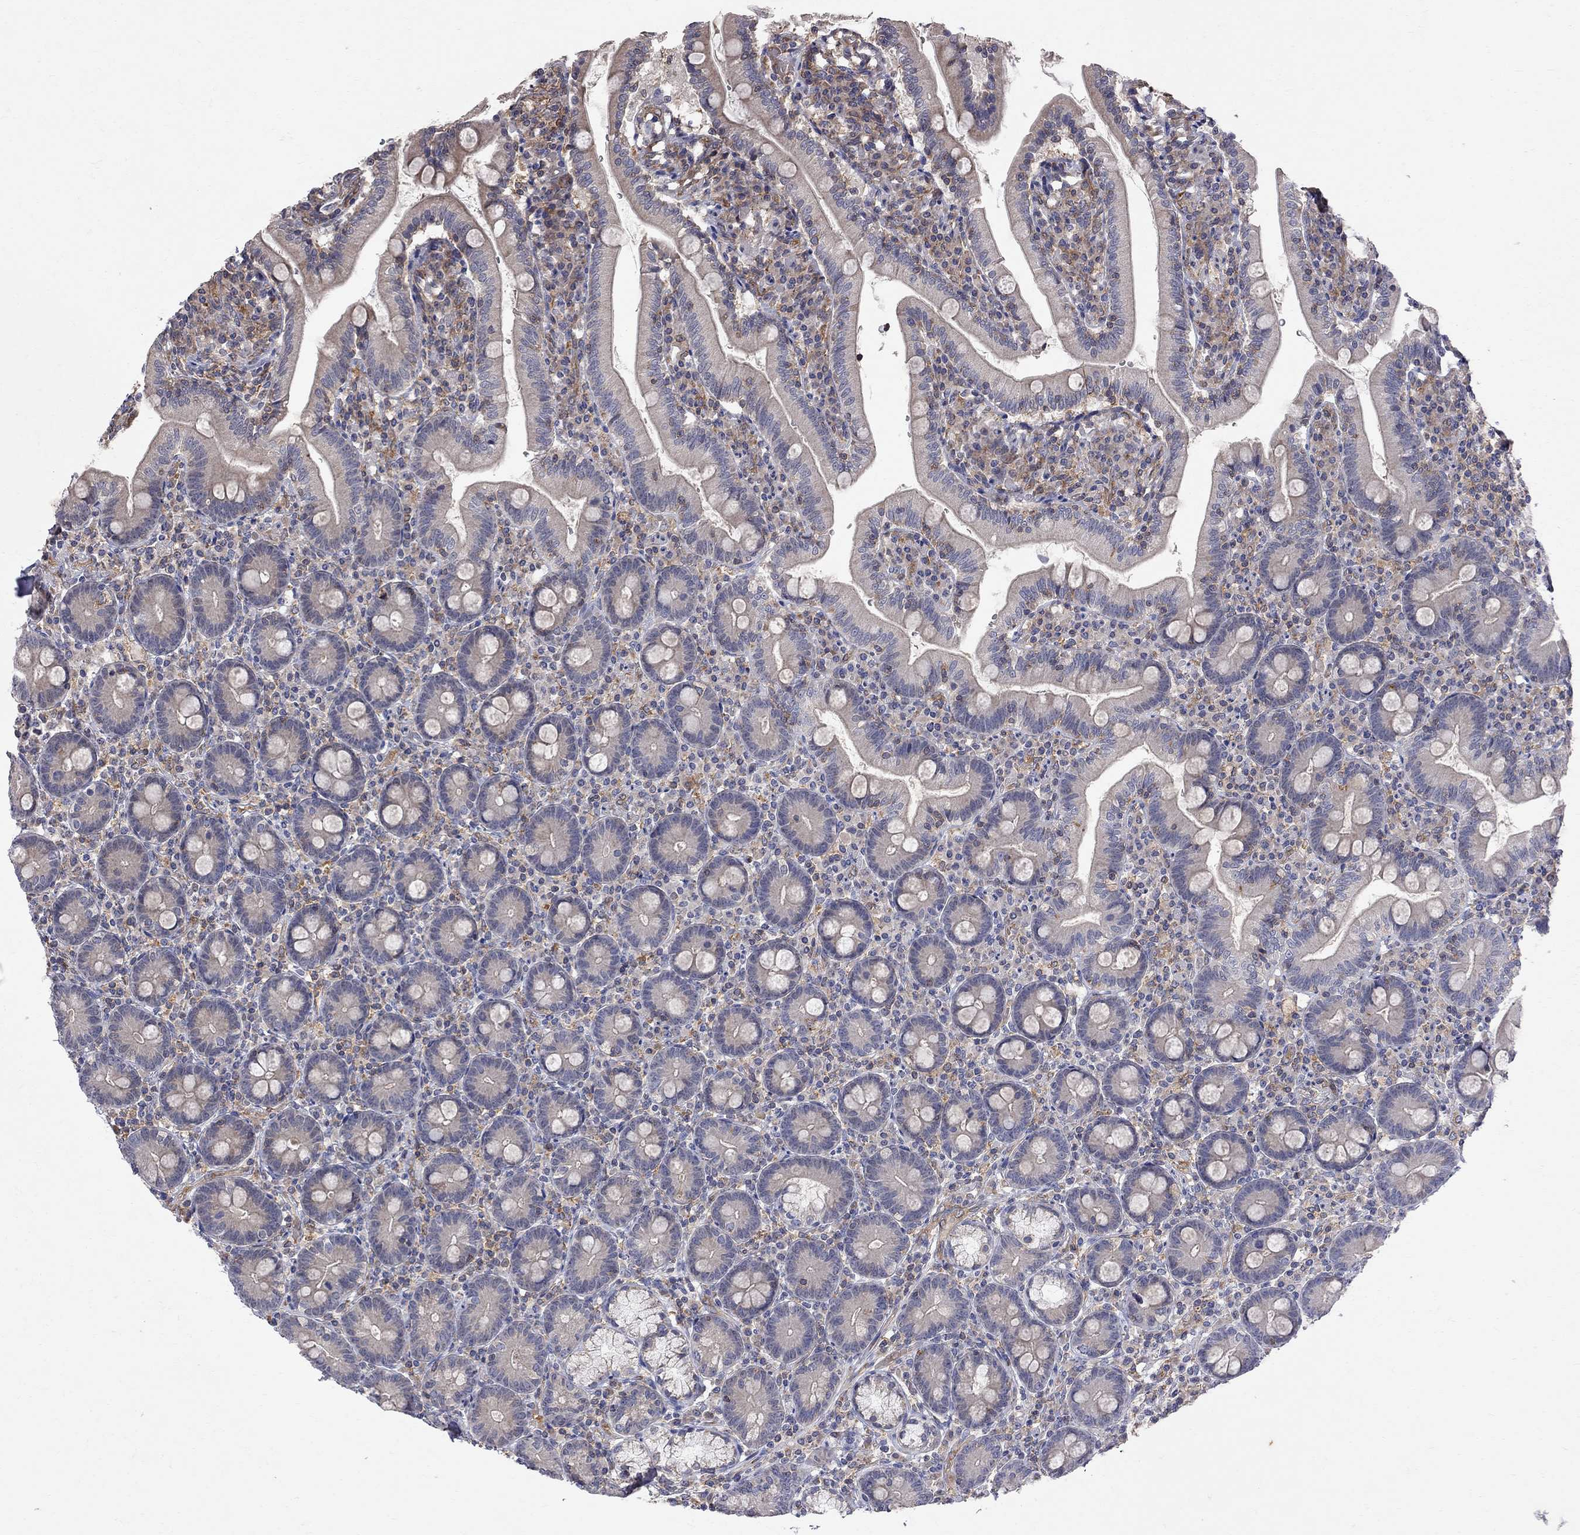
{"staining": {"intensity": "negative", "quantity": "none", "location": "none"}, "tissue": "duodenum", "cell_type": "Glandular cells", "image_type": "normal", "snomed": [{"axis": "morphology", "description": "Normal tissue, NOS"}, {"axis": "topography", "description": "Duodenum"}], "caption": "The image displays no staining of glandular cells in unremarkable duodenum. (Brightfield microscopy of DAB (3,3'-diaminobenzidine) immunohistochemistry (IHC) at high magnification).", "gene": "ABI3", "patient": {"sex": "female", "age": 67}}